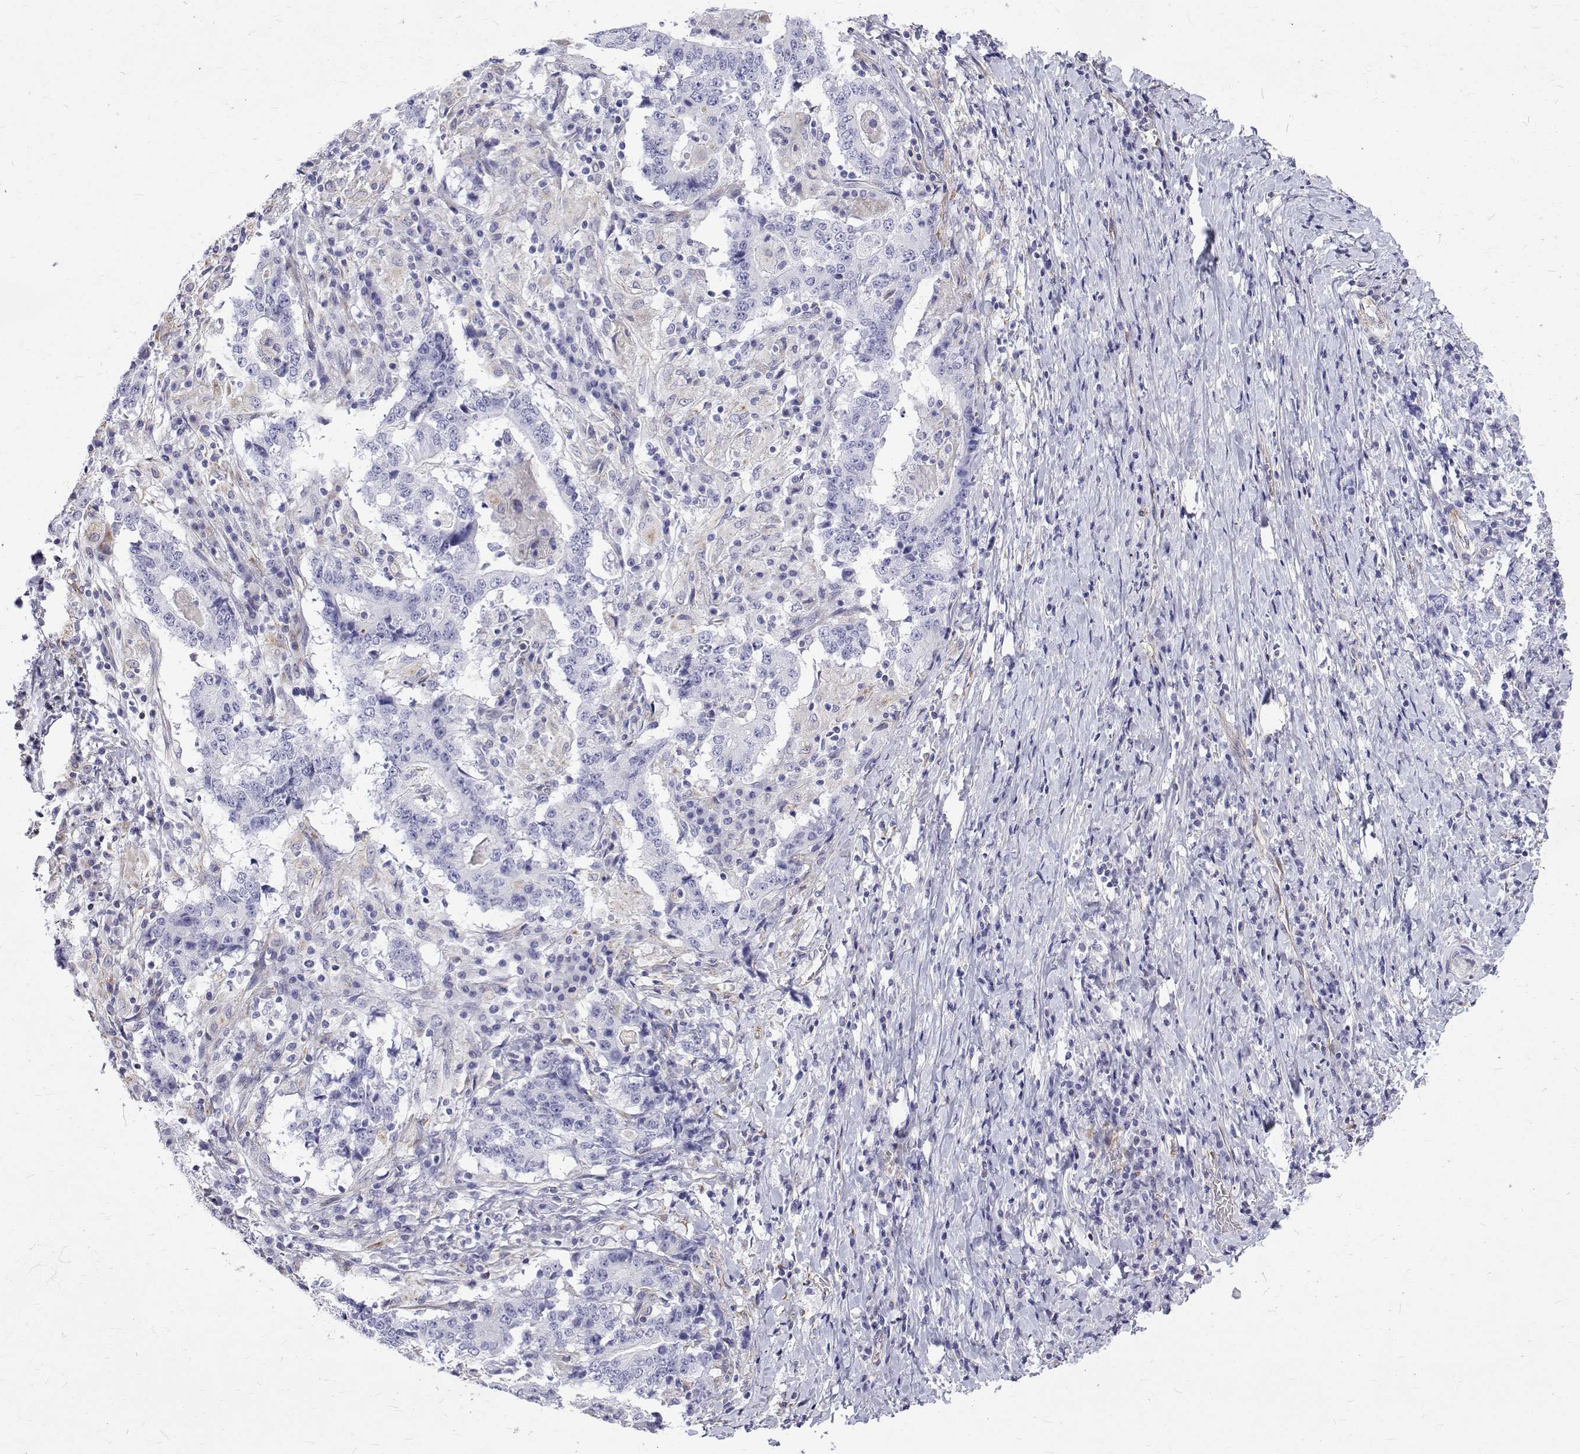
{"staining": {"intensity": "negative", "quantity": "none", "location": "none"}, "tissue": "stomach cancer", "cell_type": "Tumor cells", "image_type": "cancer", "snomed": [{"axis": "morphology", "description": "Normal tissue, NOS"}, {"axis": "morphology", "description": "Adenocarcinoma, NOS"}, {"axis": "topography", "description": "Stomach, upper"}, {"axis": "topography", "description": "Stomach"}], "caption": "The micrograph reveals no significant expression in tumor cells of stomach adenocarcinoma.", "gene": "OPRPN", "patient": {"sex": "male", "age": 59}}